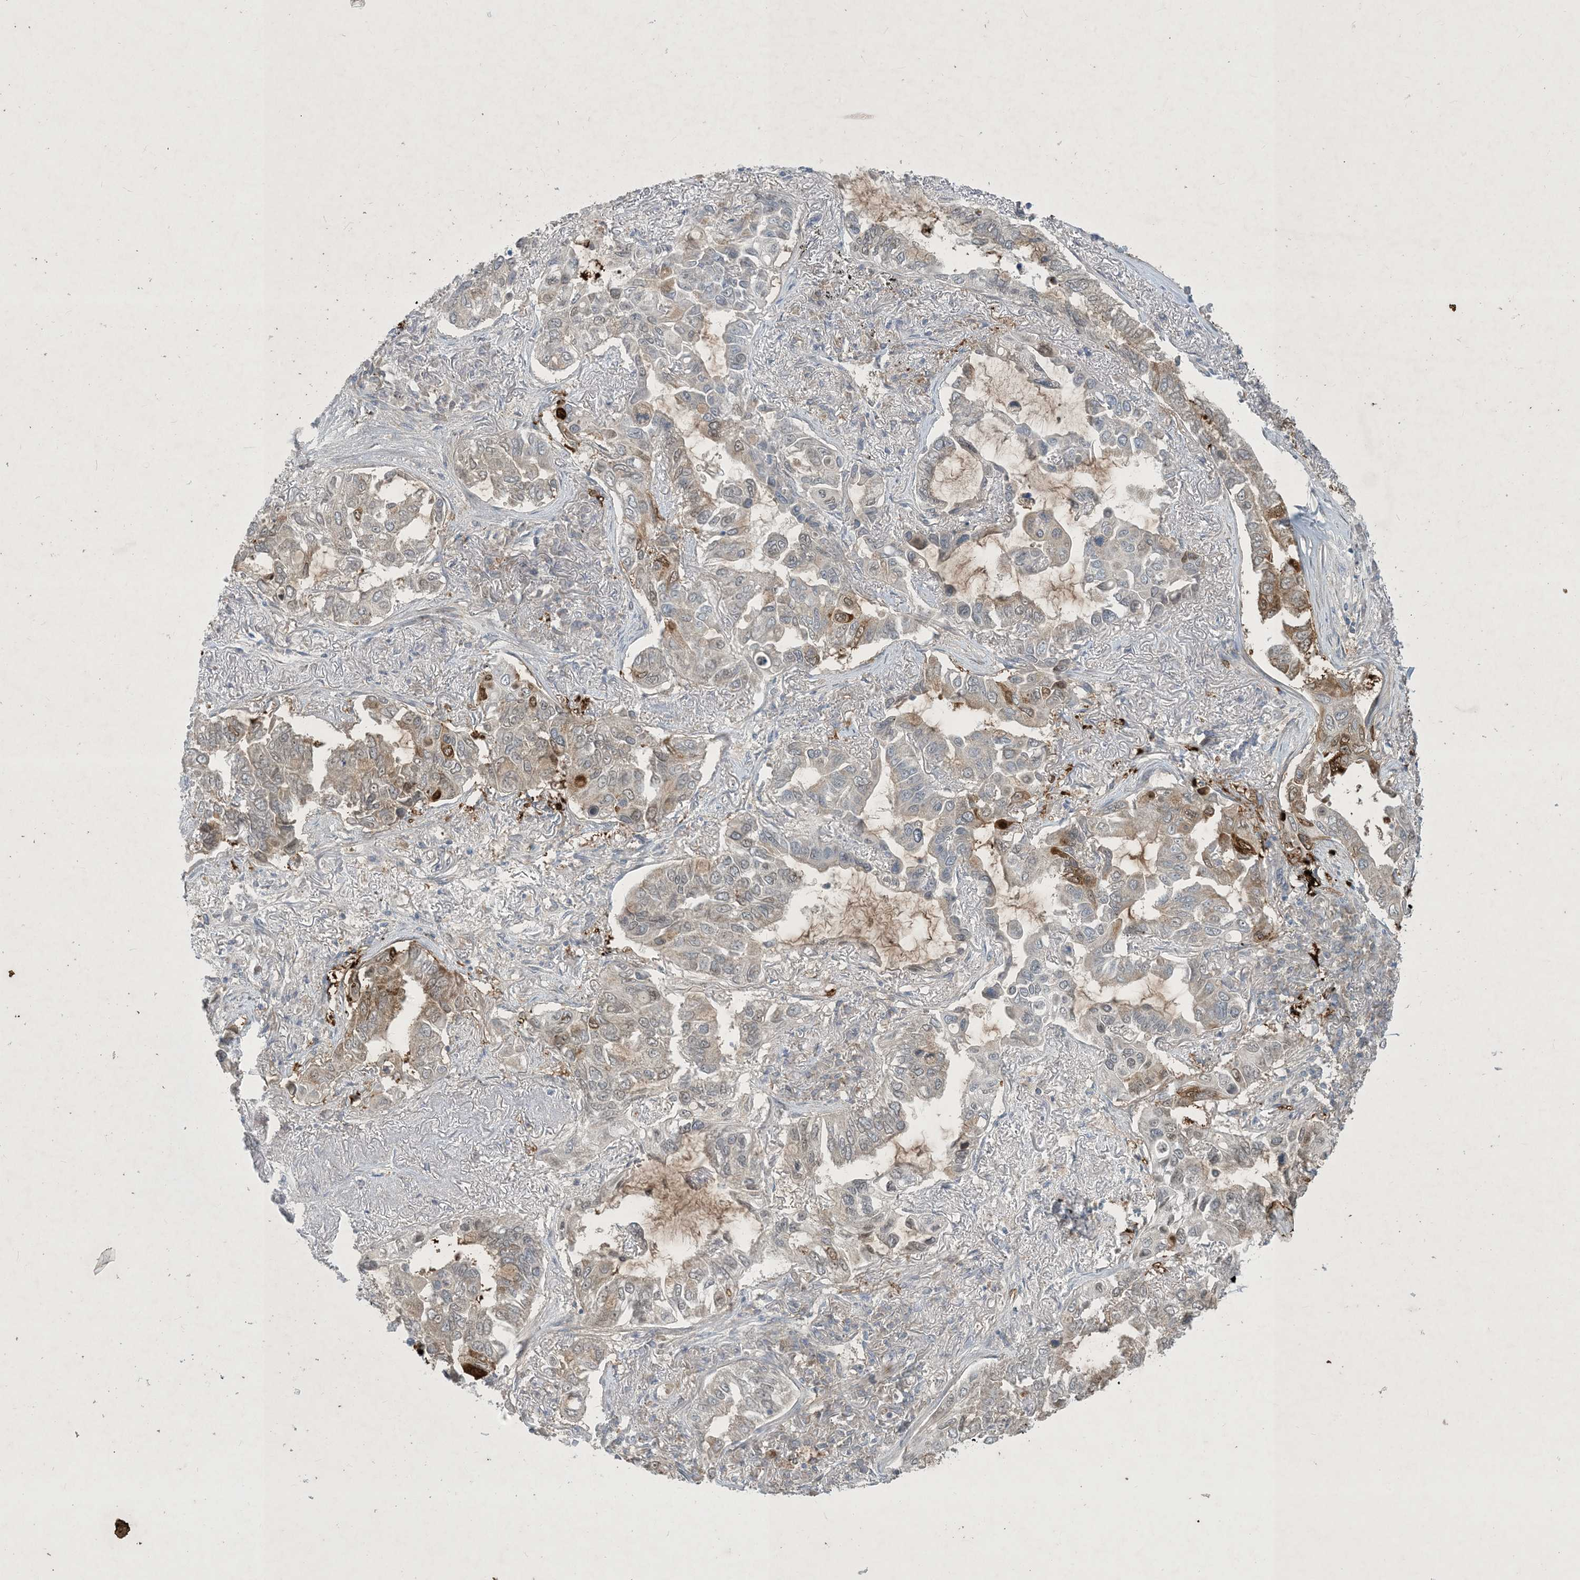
{"staining": {"intensity": "moderate", "quantity": "25%-75%", "location": "cytoplasmic/membranous"}, "tissue": "lung cancer", "cell_type": "Tumor cells", "image_type": "cancer", "snomed": [{"axis": "morphology", "description": "Adenocarcinoma, NOS"}, {"axis": "topography", "description": "Lung"}], "caption": "Lung cancer (adenocarcinoma) stained with immunohistochemistry (IHC) reveals moderate cytoplasmic/membranous staining in approximately 25%-75% of tumor cells.", "gene": "CDS1", "patient": {"sex": "male", "age": 64}}